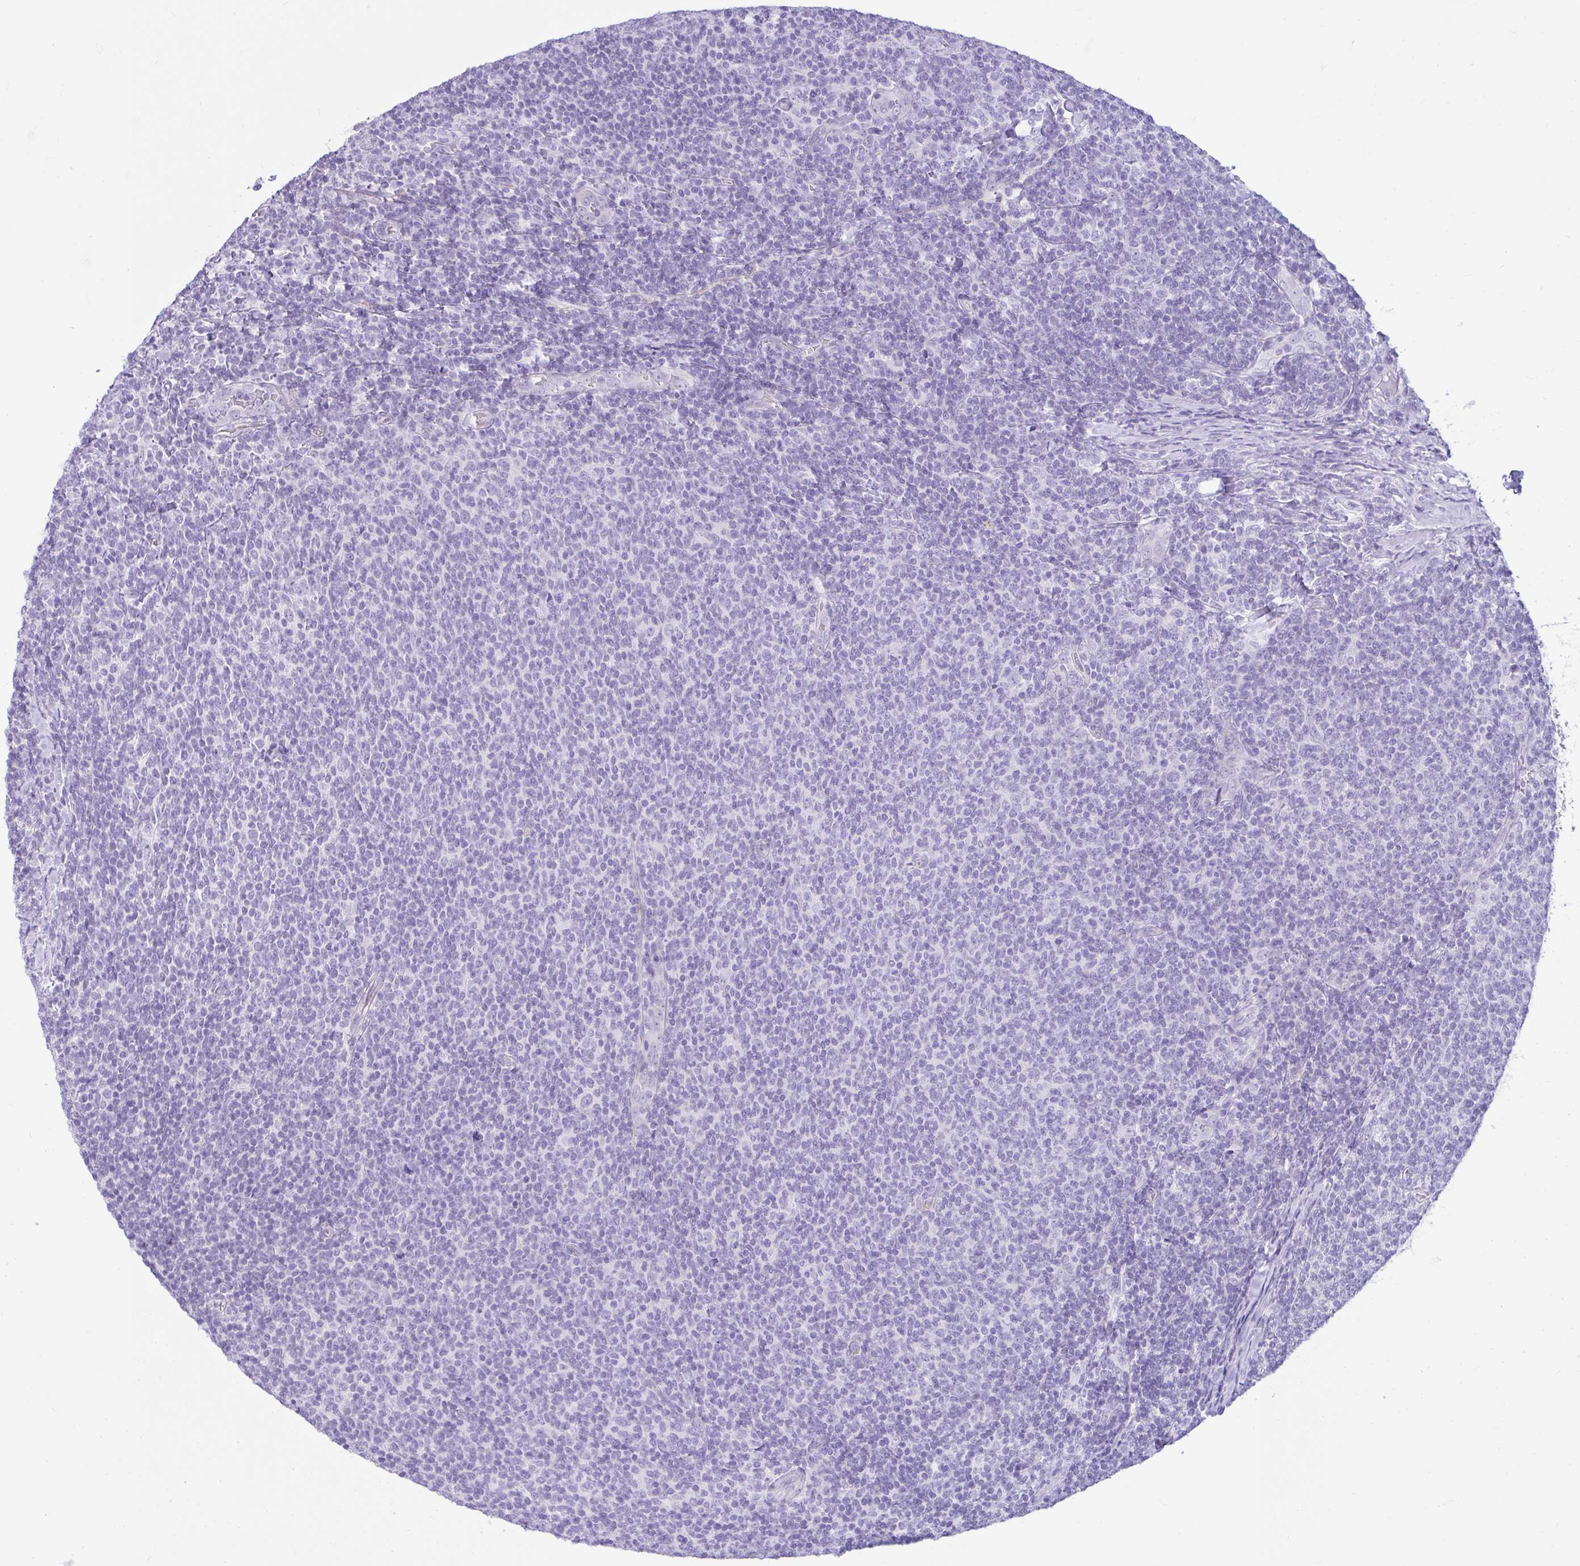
{"staining": {"intensity": "negative", "quantity": "none", "location": "none"}, "tissue": "lymphoma", "cell_type": "Tumor cells", "image_type": "cancer", "snomed": [{"axis": "morphology", "description": "Malignant lymphoma, non-Hodgkin's type, Low grade"}, {"axis": "topography", "description": "Lymph node"}], "caption": "Lymphoma stained for a protein using immunohistochemistry displays no positivity tumor cells.", "gene": "RASL10A", "patient": {"sex": "male", "age": 52}}